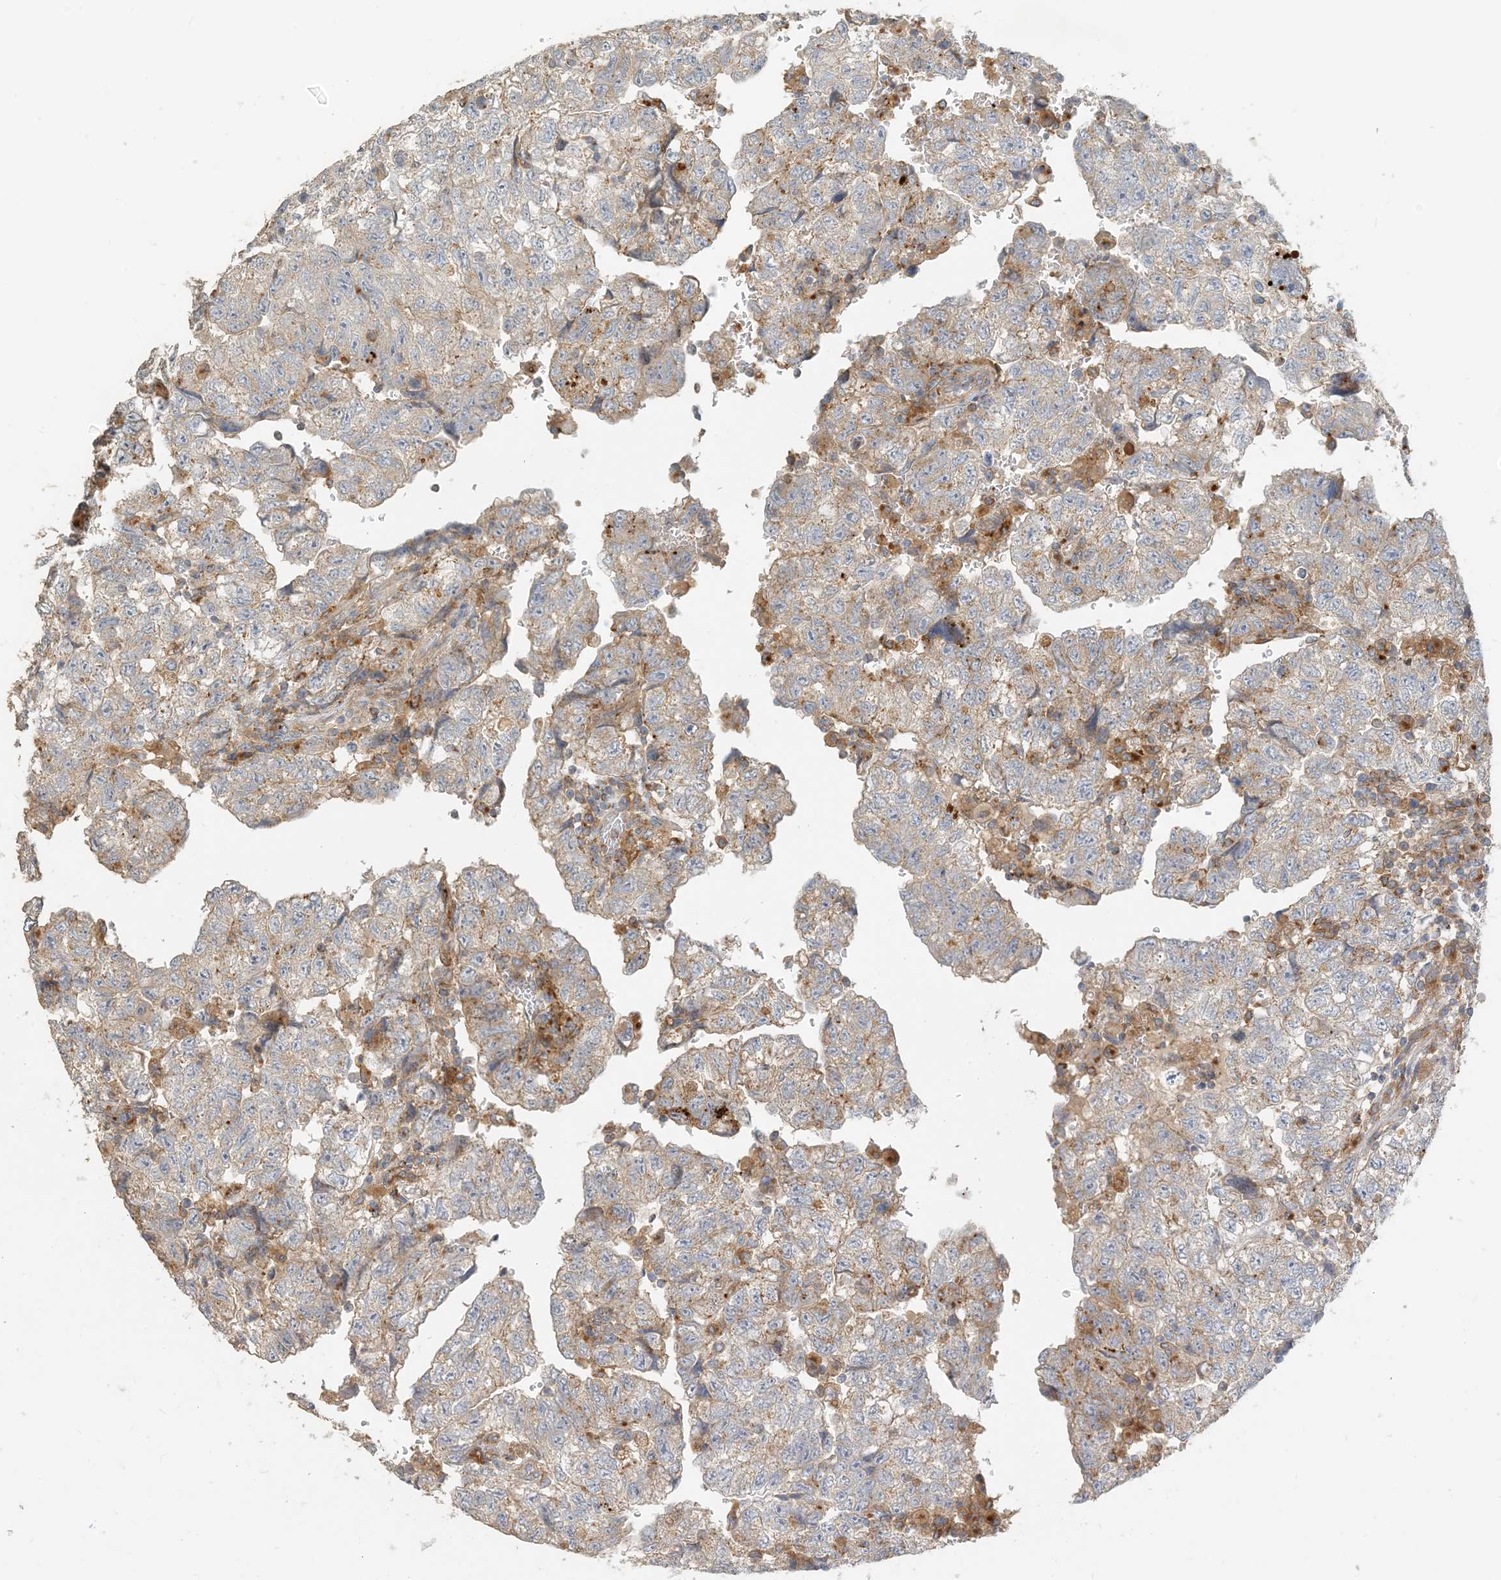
{"staining": {"intensity": "weak", "quantity": "25%-75%", "location": "cytoplasmic/membranous"}, "tissue": "testis cancer", "cell_type": "Tumor cells", "image_type": "cancer", "snomed": [{"axis": "morphology", "description": "Carcinoma, Embryonal, NOS"}, {"axis": "topography", "description": "Testis"}], "caption": "Human testis cancer stained with a brown dye exhibits weak cytoplasmic/membranous positive expression in approximately 25%-75% of tumor cells.", "gene": "SPPL2A", "patient": {"sex": "male", "age": 36}}